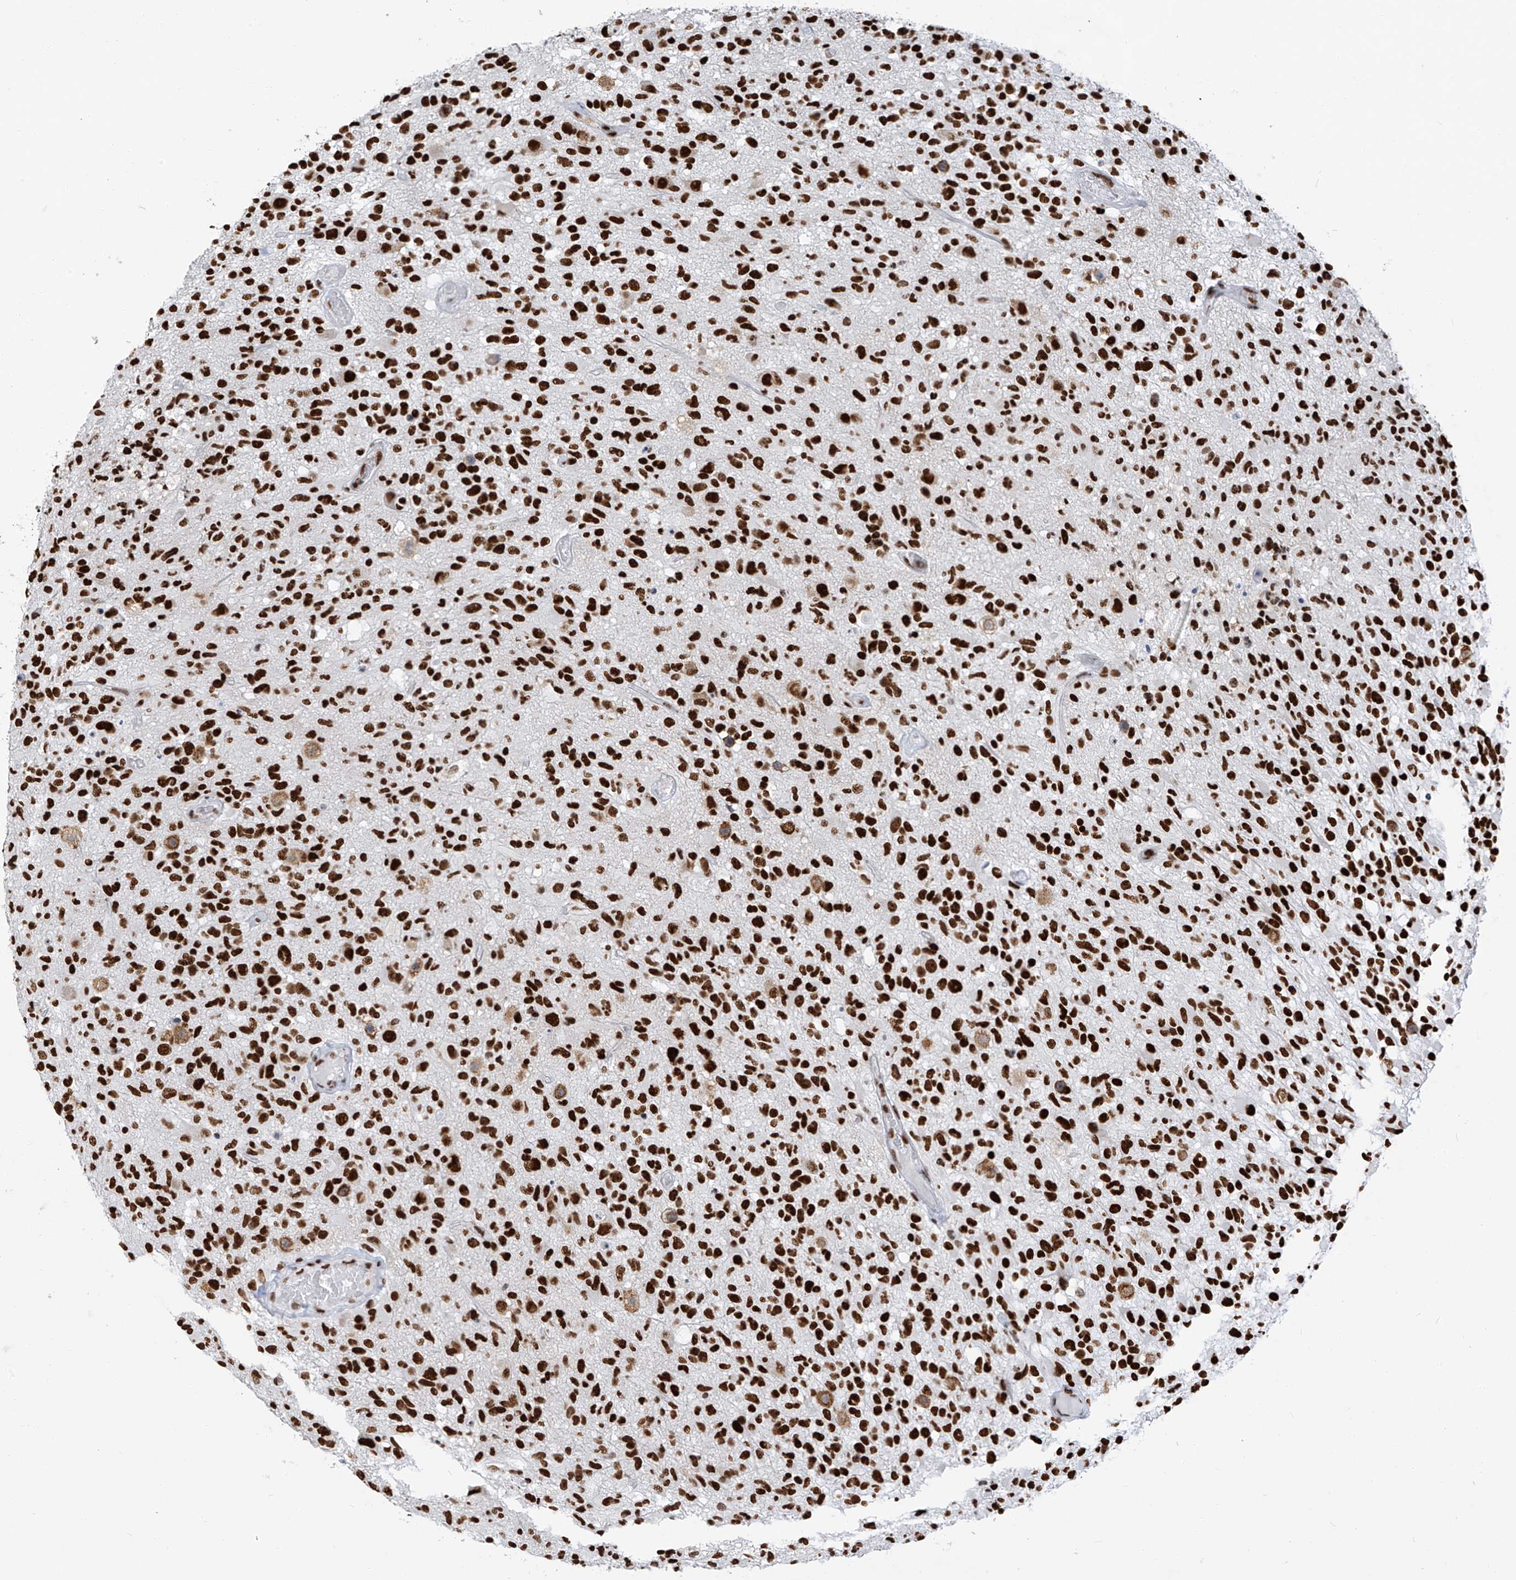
{"staining": {"intensity": "strong", "quantity": ">75%", "location": "nuclear"}, "tissue": "glioma", "cell_type": "Tumor cells", "image_type": "cancer", "snomed": [{"axis": "morphology", "description": "Glioma, malignant, High grade"}, {"axis": "morphology", "description": "Glioblastoma, NOS"}, {"axis": "topography", "description": "Brain"}], "caption": "Immunohistochemistry (IHC) staining of glioma, which reveals high levels of strong nuclear expression in about >75% of tumor cells indicating strong nuclear protein staining. The staining was performed using DAB (3,3'-diaminobenzidine) (brown) for protein detection and nuclei were counterstained in hematoxylin (blue).", "gene": "KHSRP", "patient": {"sex": "male", "age": 60}}